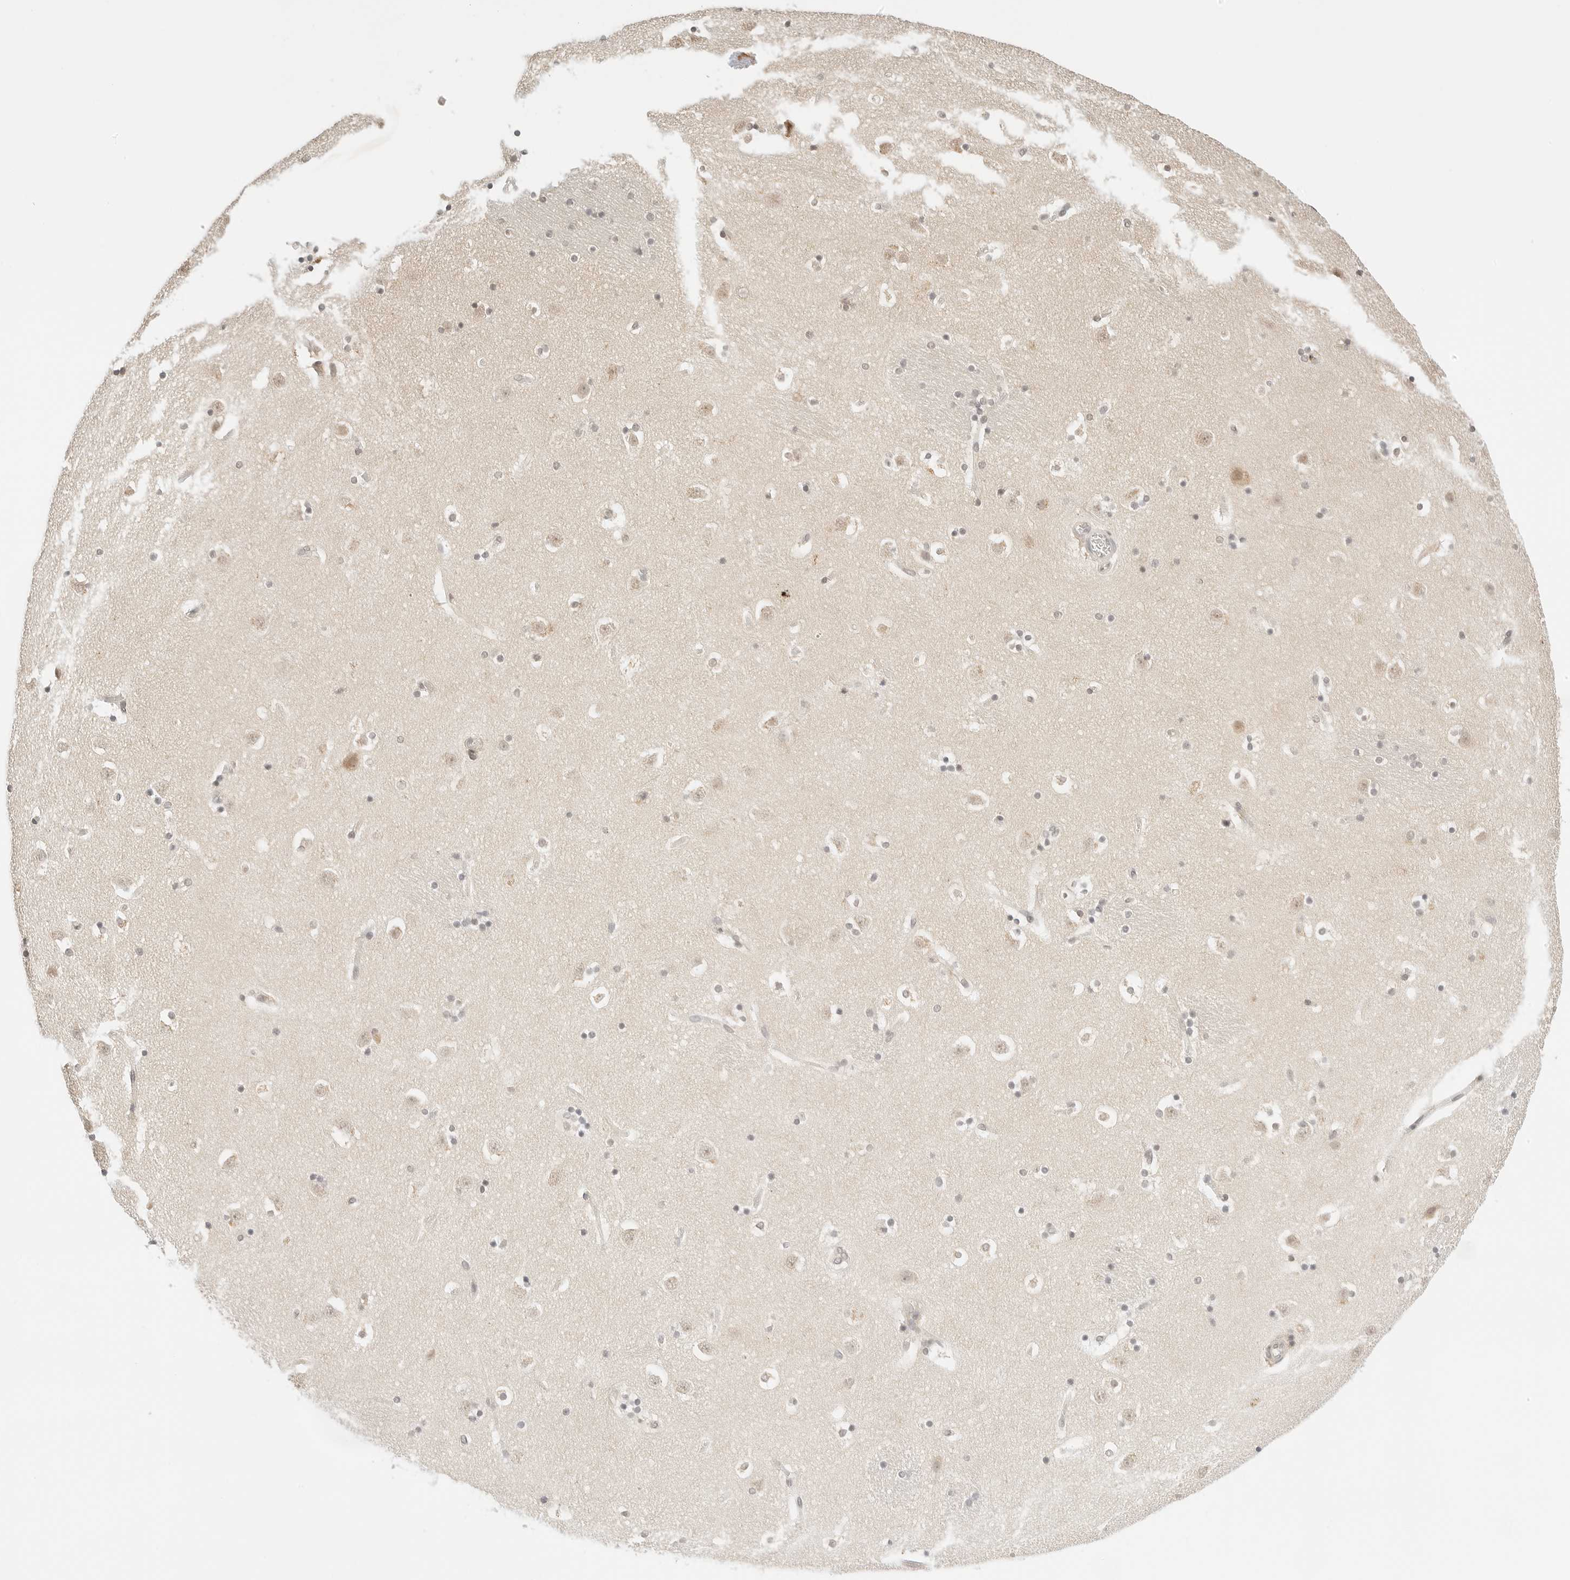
{"staining": {"intensity": "weak", "quantity": "25%-75%", "location": "nuclear"}, "tissue": "caudate", "cell_type": "Glial cells", "image_type": "normal", "snomed": [{"axis": "morphology", "description": "Normal tissue, NOS"}, {"axis": "topography", "description": "Lateral ventricle wall"}], "caption": "IHC photomicrograph of normal human caudate stained for a protein (brown), which exhibits low levels of weak nuclear expression in about 25%-75% of glial cells.", "gene": "SEPTIN4", "patient": {"sex": "male", "age": 45}}